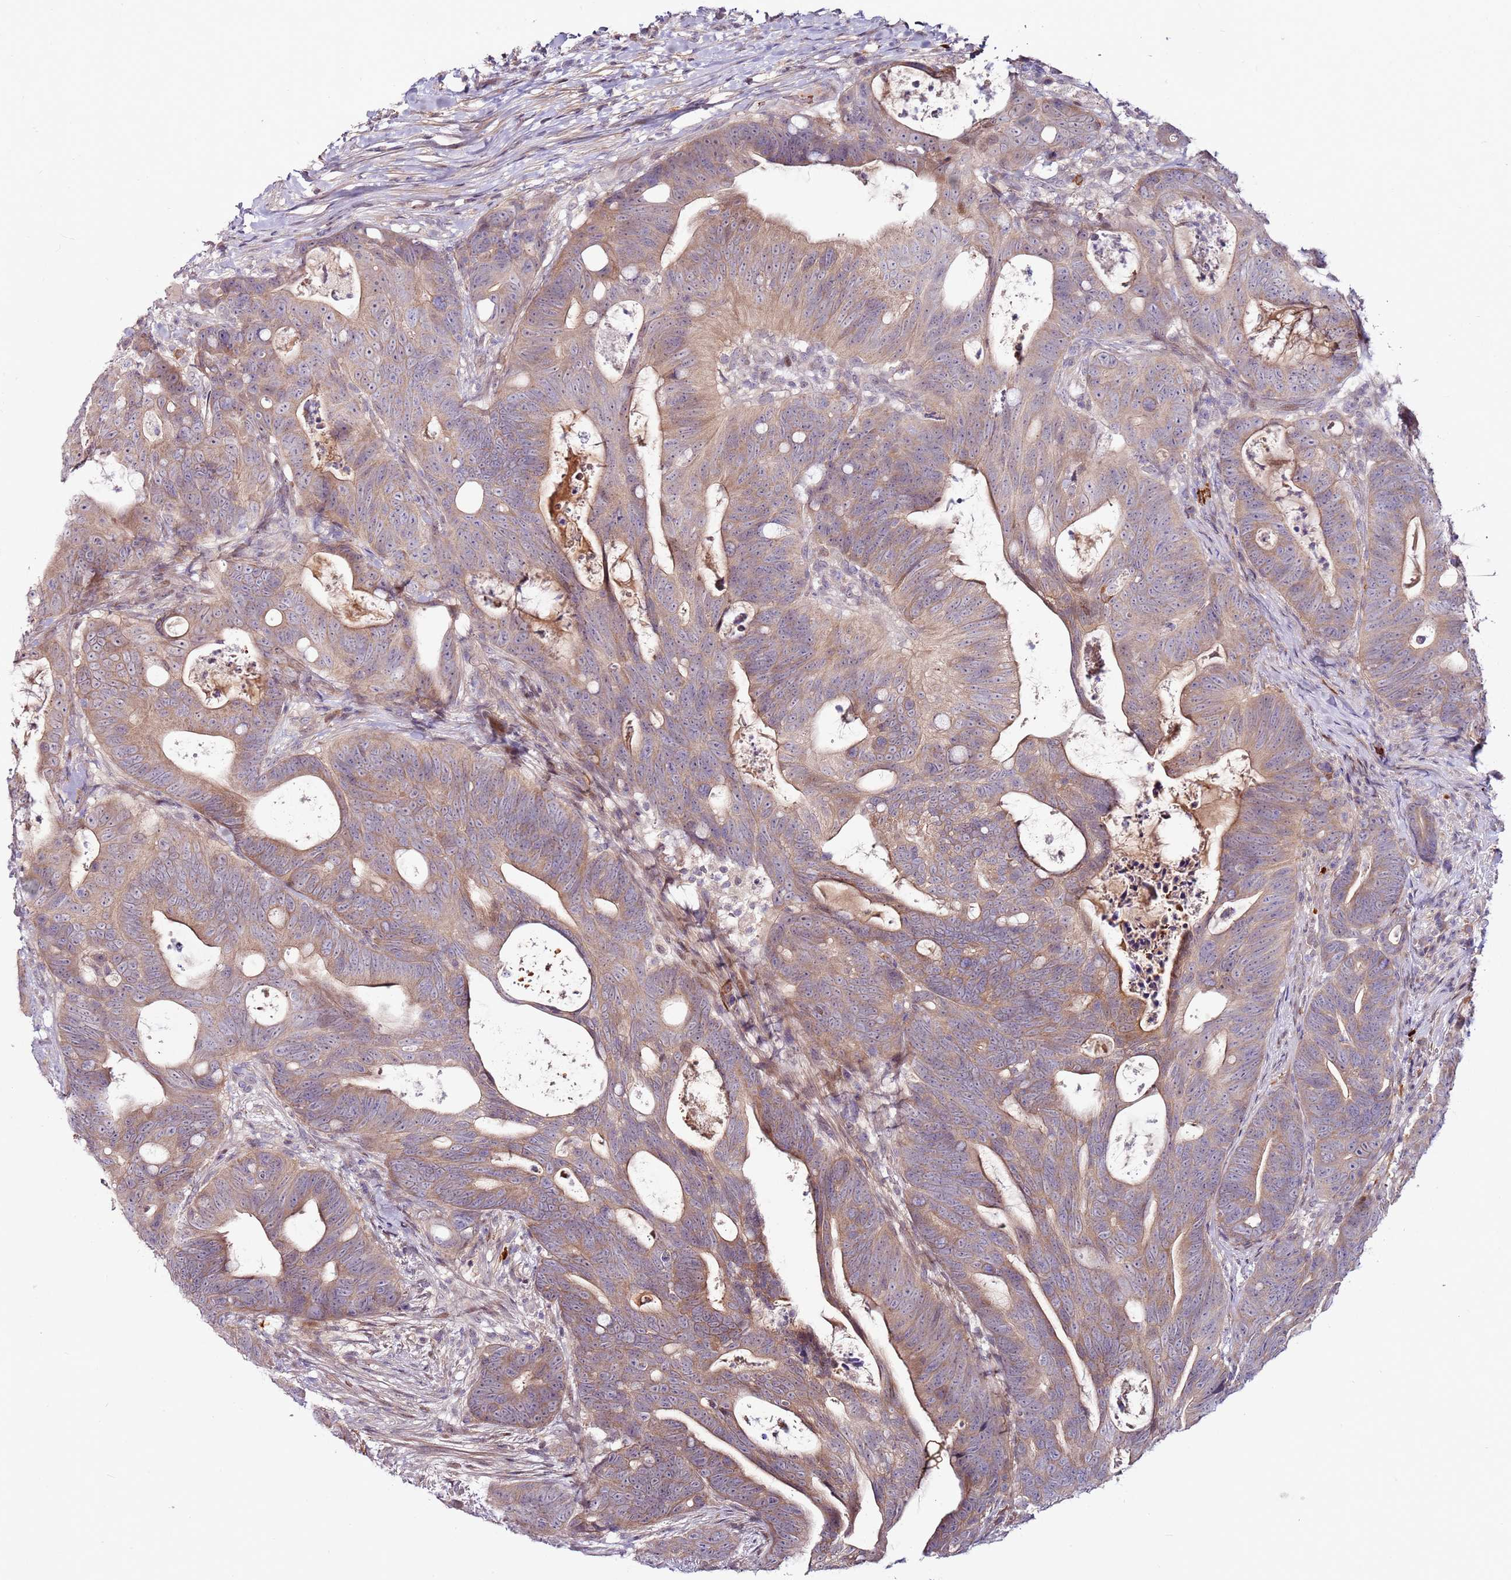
{"staining": {"intensity": "weak", "quantity": ">75%", "location": "cytoplasmic/membranous"}, "tissue": "colorectal cancer", "cell_type": "Tumor cells", "image_type": "cancer", "snomed": [{"axis": "morphology", "description": "Adenocarcinoma, NOS"}, {"axis": "topography", "description": "Colon"}], "caption": "Colorectal adenocarcinoma tissue exhibits weak cytoplasmic/membranous positivity in about >75% of tumor cells The staining is performed using DAB (3,3'-diaminobenzidine) brown chromogen to label protein expression. The nuclei are counter-stained blue using hematoxylin.", "gene": "MTG2", "patient": {"sex": "female", "age": 82}}